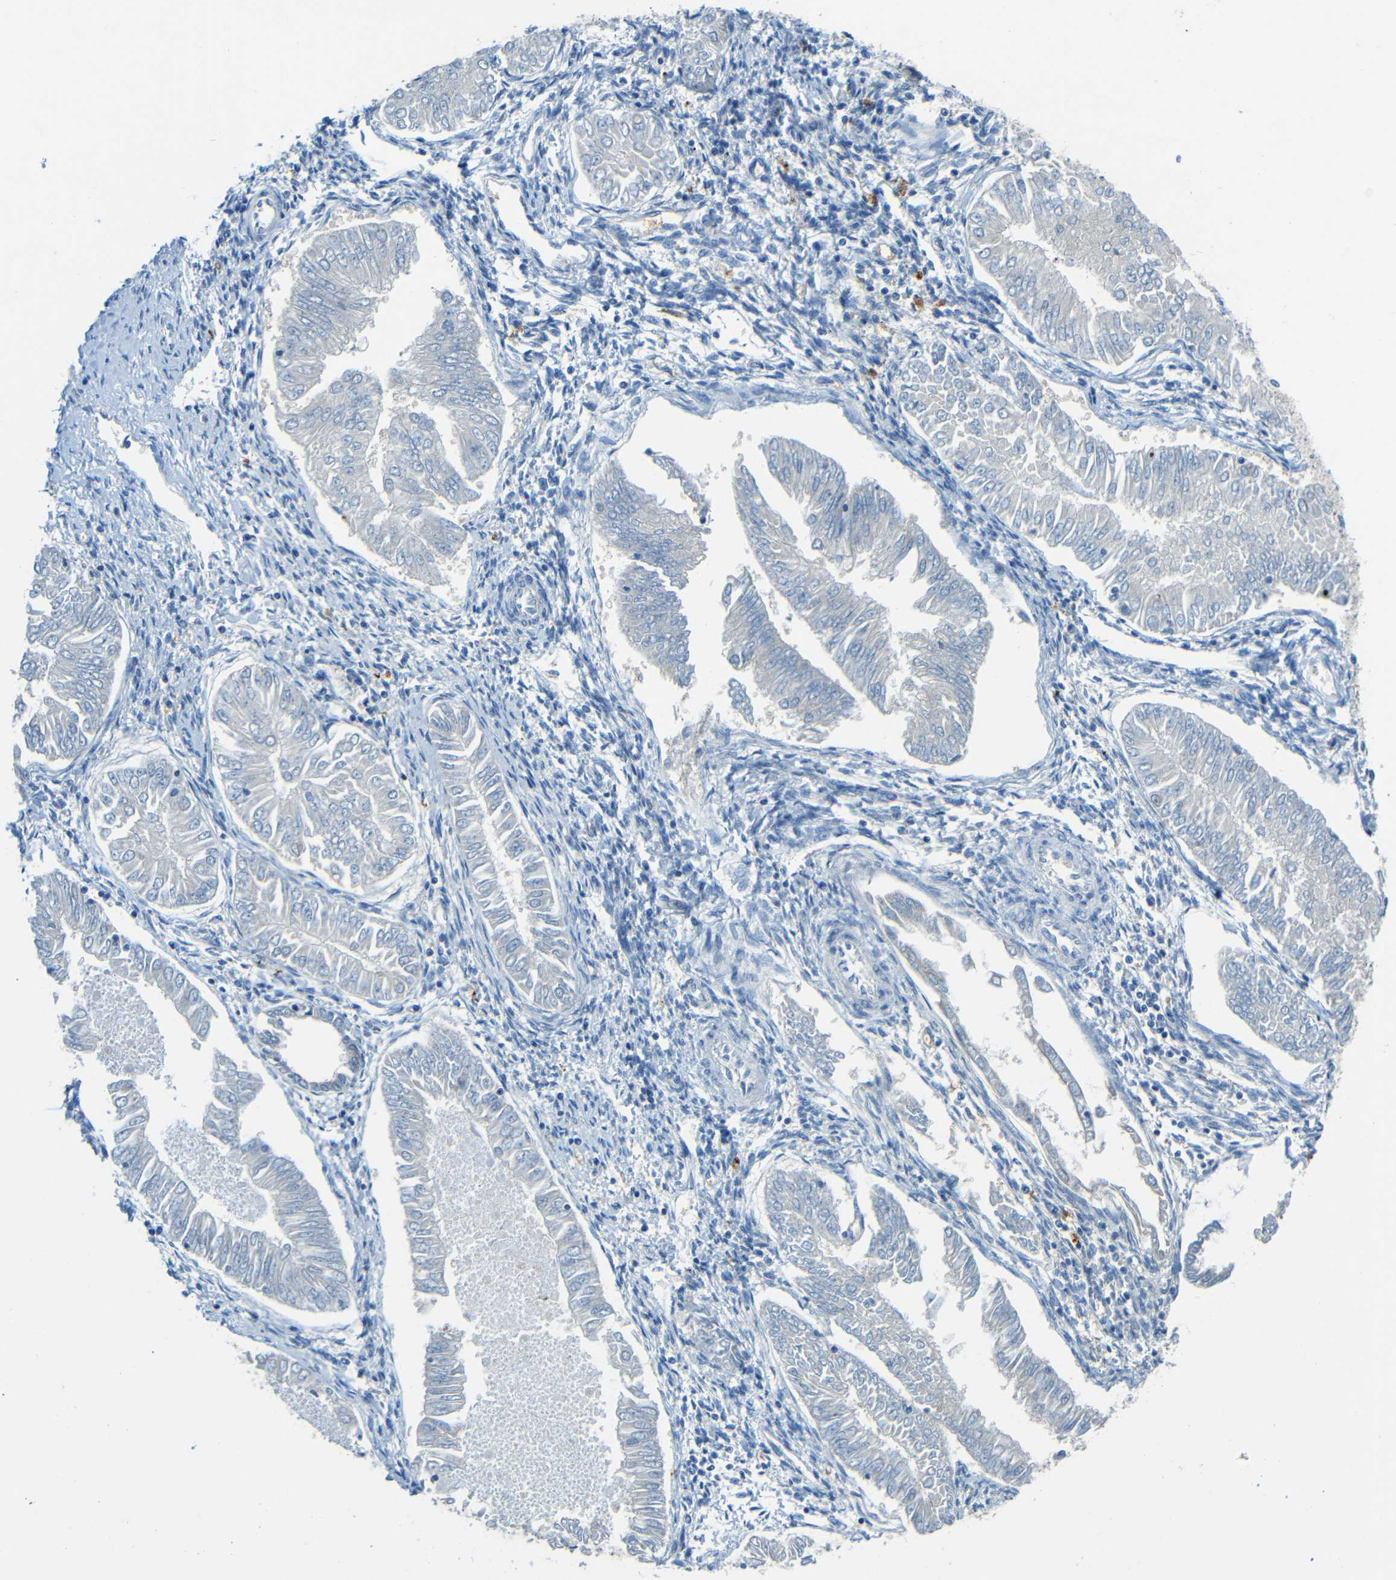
{"staining": {"intensity": "negative", "quantity": "none", "location": "none"}, "tissue": "endometrial cancer", "cell_type": "Tumor cells", "image_type": "cancer", "snomed": [{"axis": "morphology", "description": "Adenocarcinoma, NOS"}, {"axis": "topography", "description": "Endometrium"}], "caption": "IHC of adenocarcinoma (endometrial) demonstrates no expression in tumor cells.", "gene": "CYP26B1", "patient": {"sex": "female", "age": 53}}